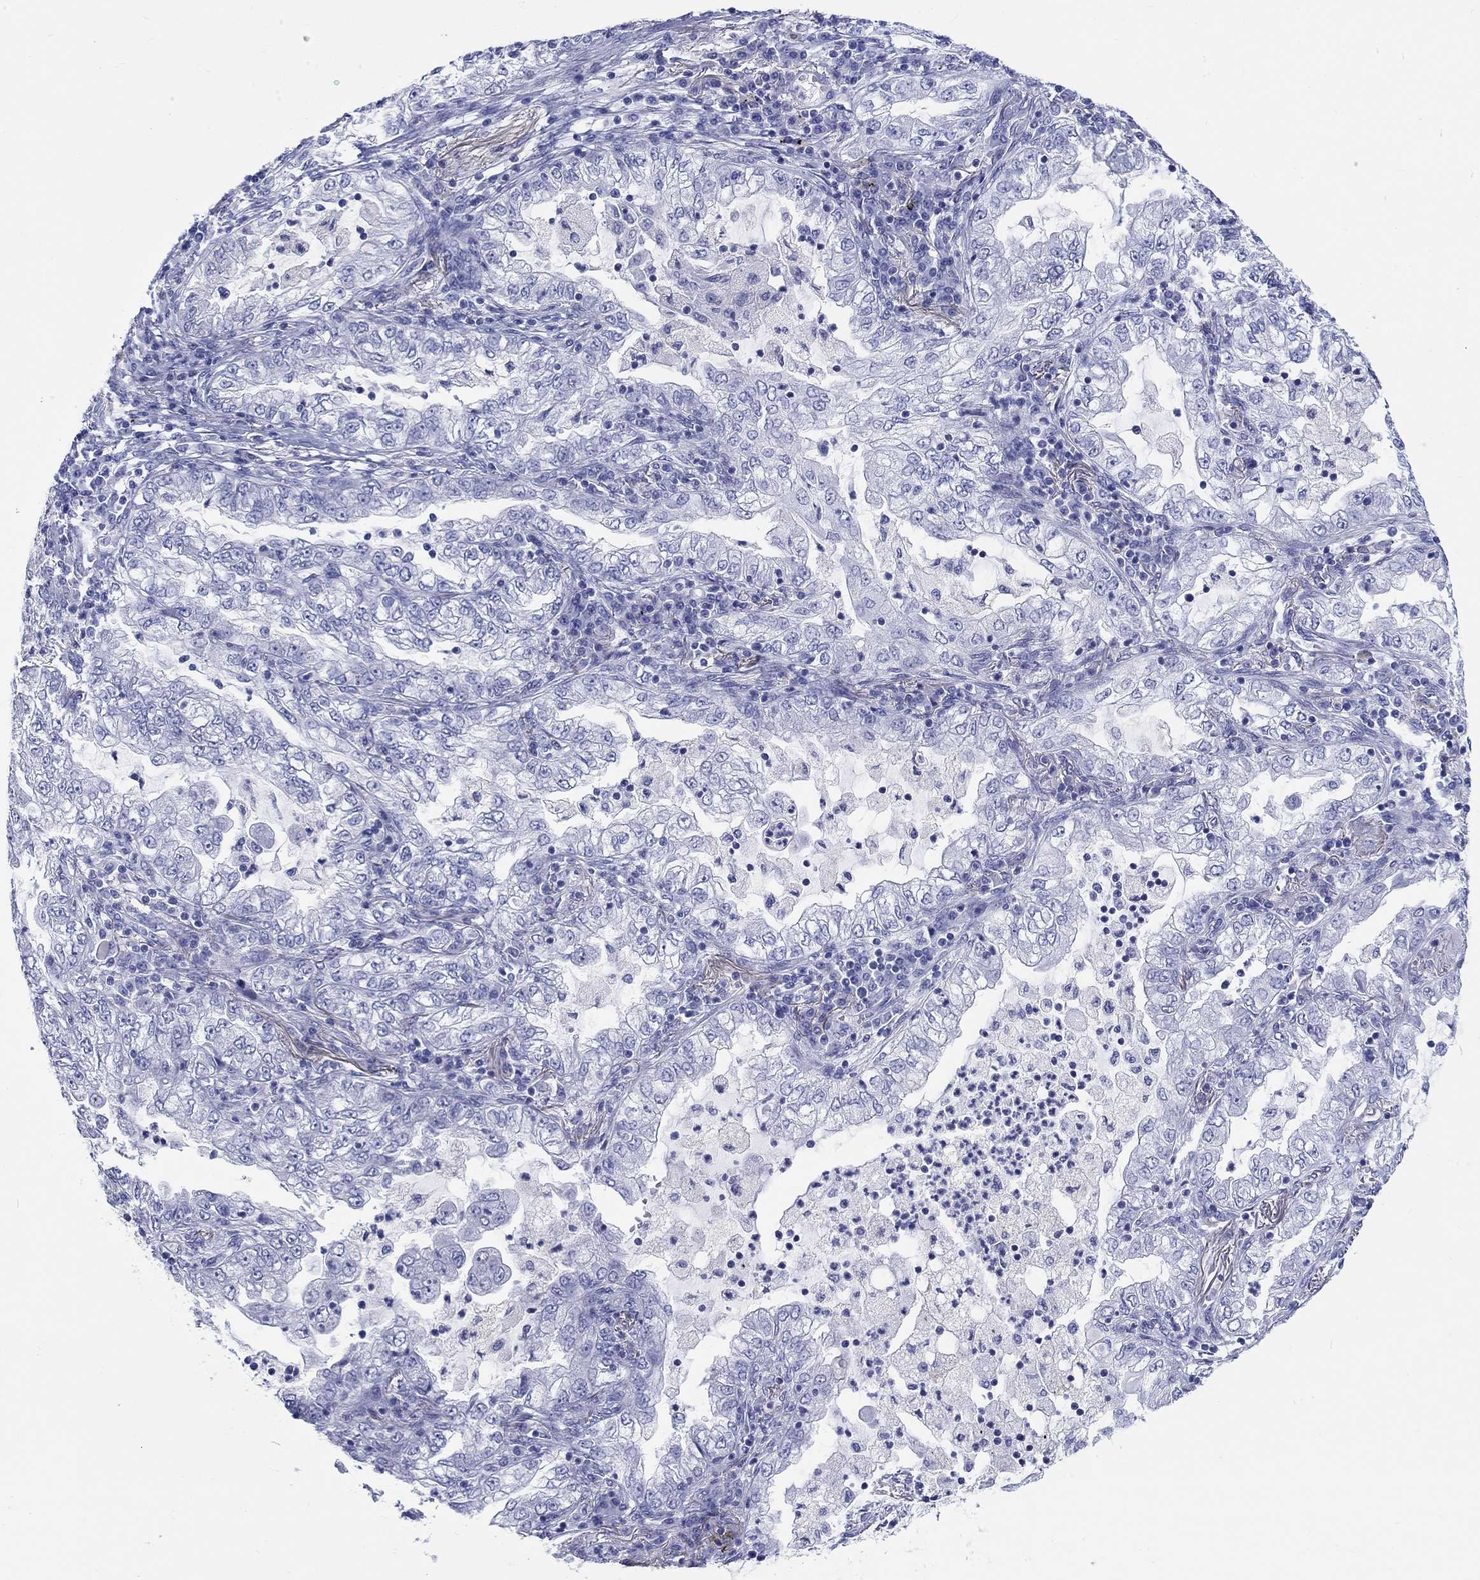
{"staining": {"intensity": "negative", "quantity": "none", "location": "none"}, "tissue": "lung cancer", "cell_type": "Tumor cells", "image_type": "cancer", "snomed": [{"axis": "morphology", "description": "Adenocarcinoma, NOS"}, {"axis": "topography", "description": "Lung"}], "caption": "This photomicrograph is of lung adenocarcinoma stained with immunohistochemistry to label a protein in brown with the nuclei are counter-stained blue. There is no staining in tumor cells.", "gene": "H1-1", "patient": {"sex": "female", "age": 73}}